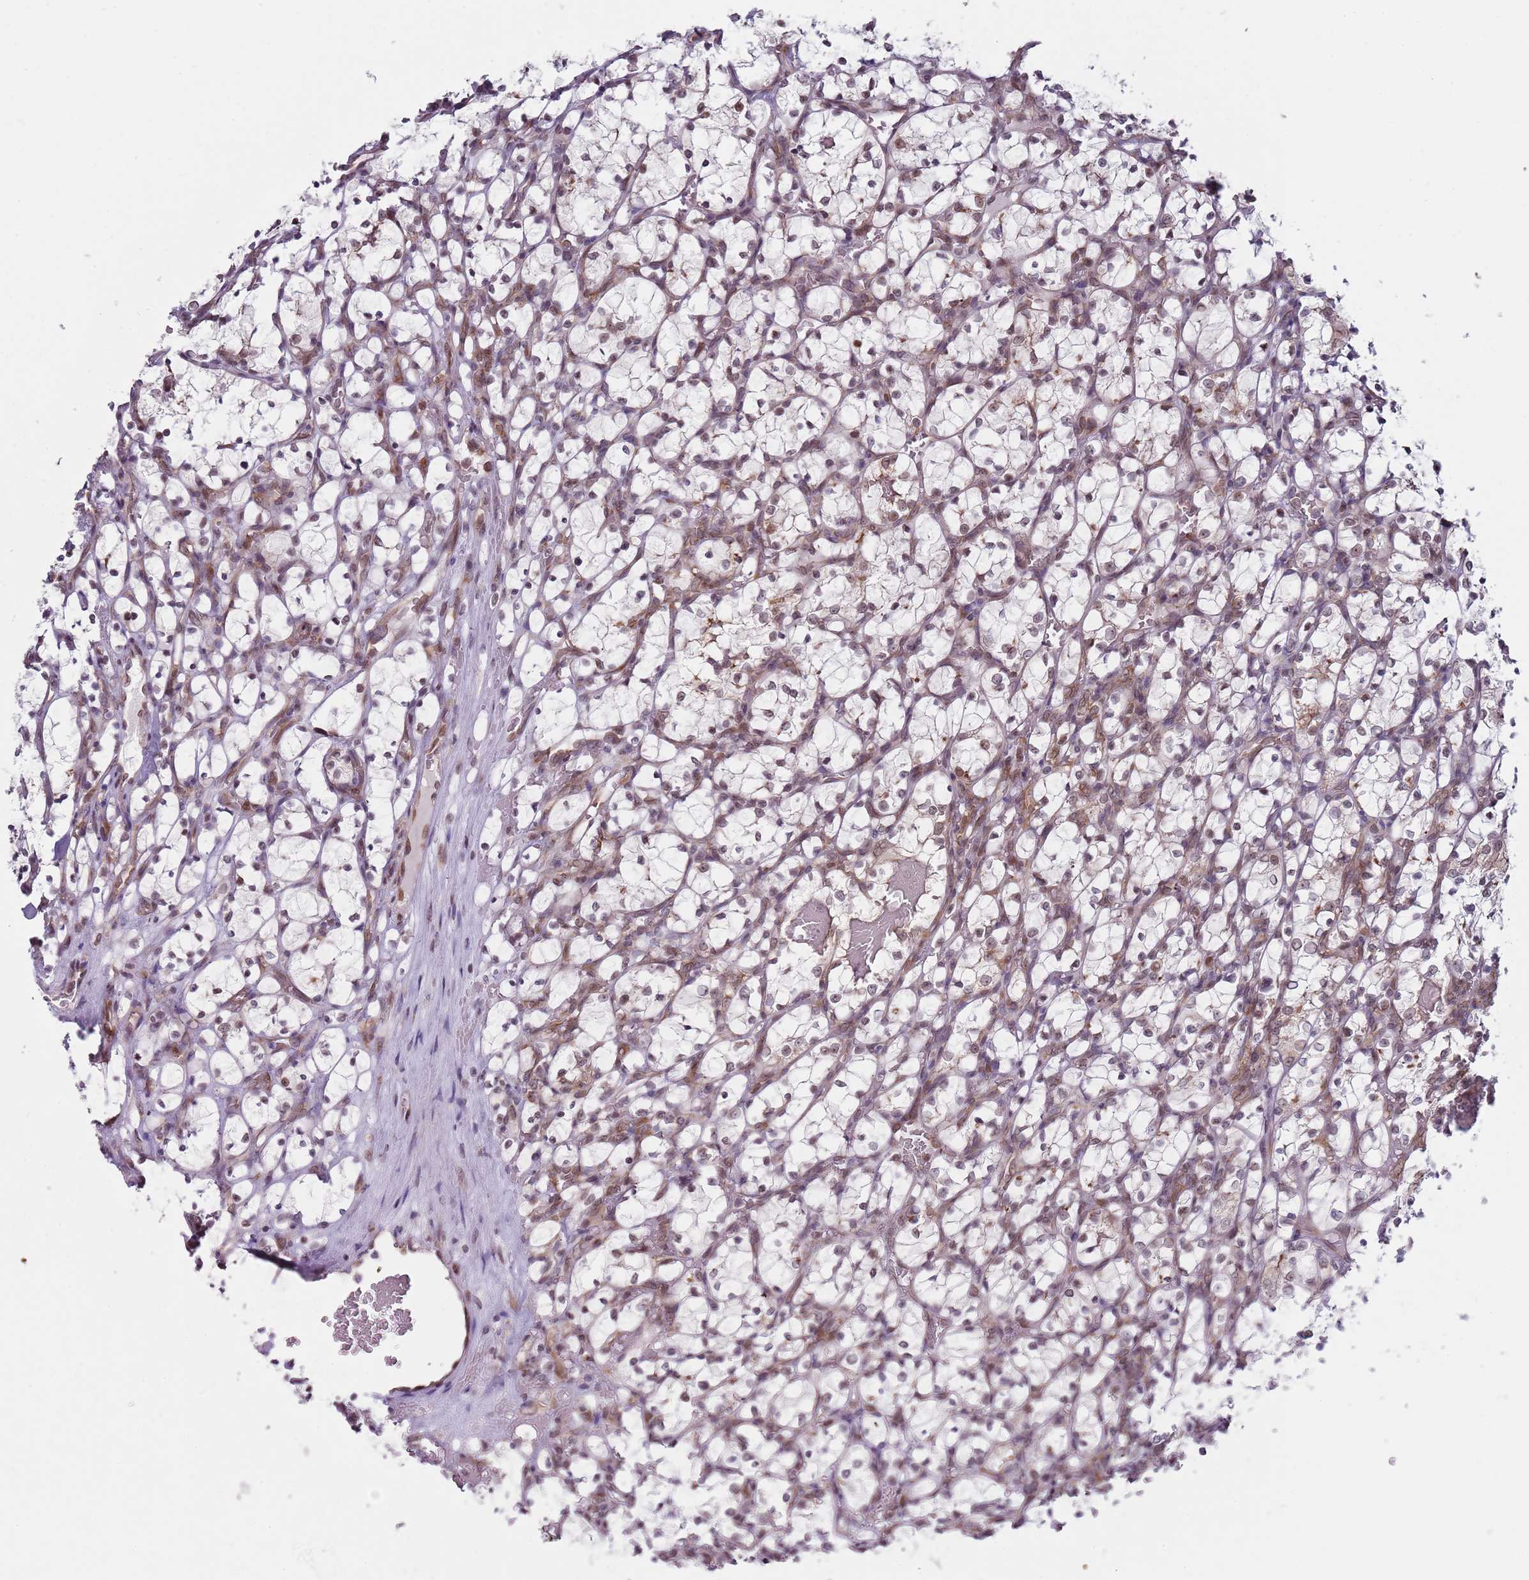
{"staining": {"intensity": "weak", "quantity": "25%-75%", "location": "cytoplasmic/membranous,nuclear"}, "tissue": "renal cancer", "cell_type": "Tumor cells", "image_type": "cancer", "snomed": [{"axis": "morphology", "description": "Adenocarcinoma, NOS"}, {"axis": "topography", "description": "Kidney"}], "caption": "Immunohistochemical staining of human adenocarcinoma (renal) exhibits low levels of weak cytoplasmic/membranous and nuclear protein staining in about 25%-75% of tumor cells.", "gene": "SLC25A32", "patient": {"sex": "female", "age": 69}}